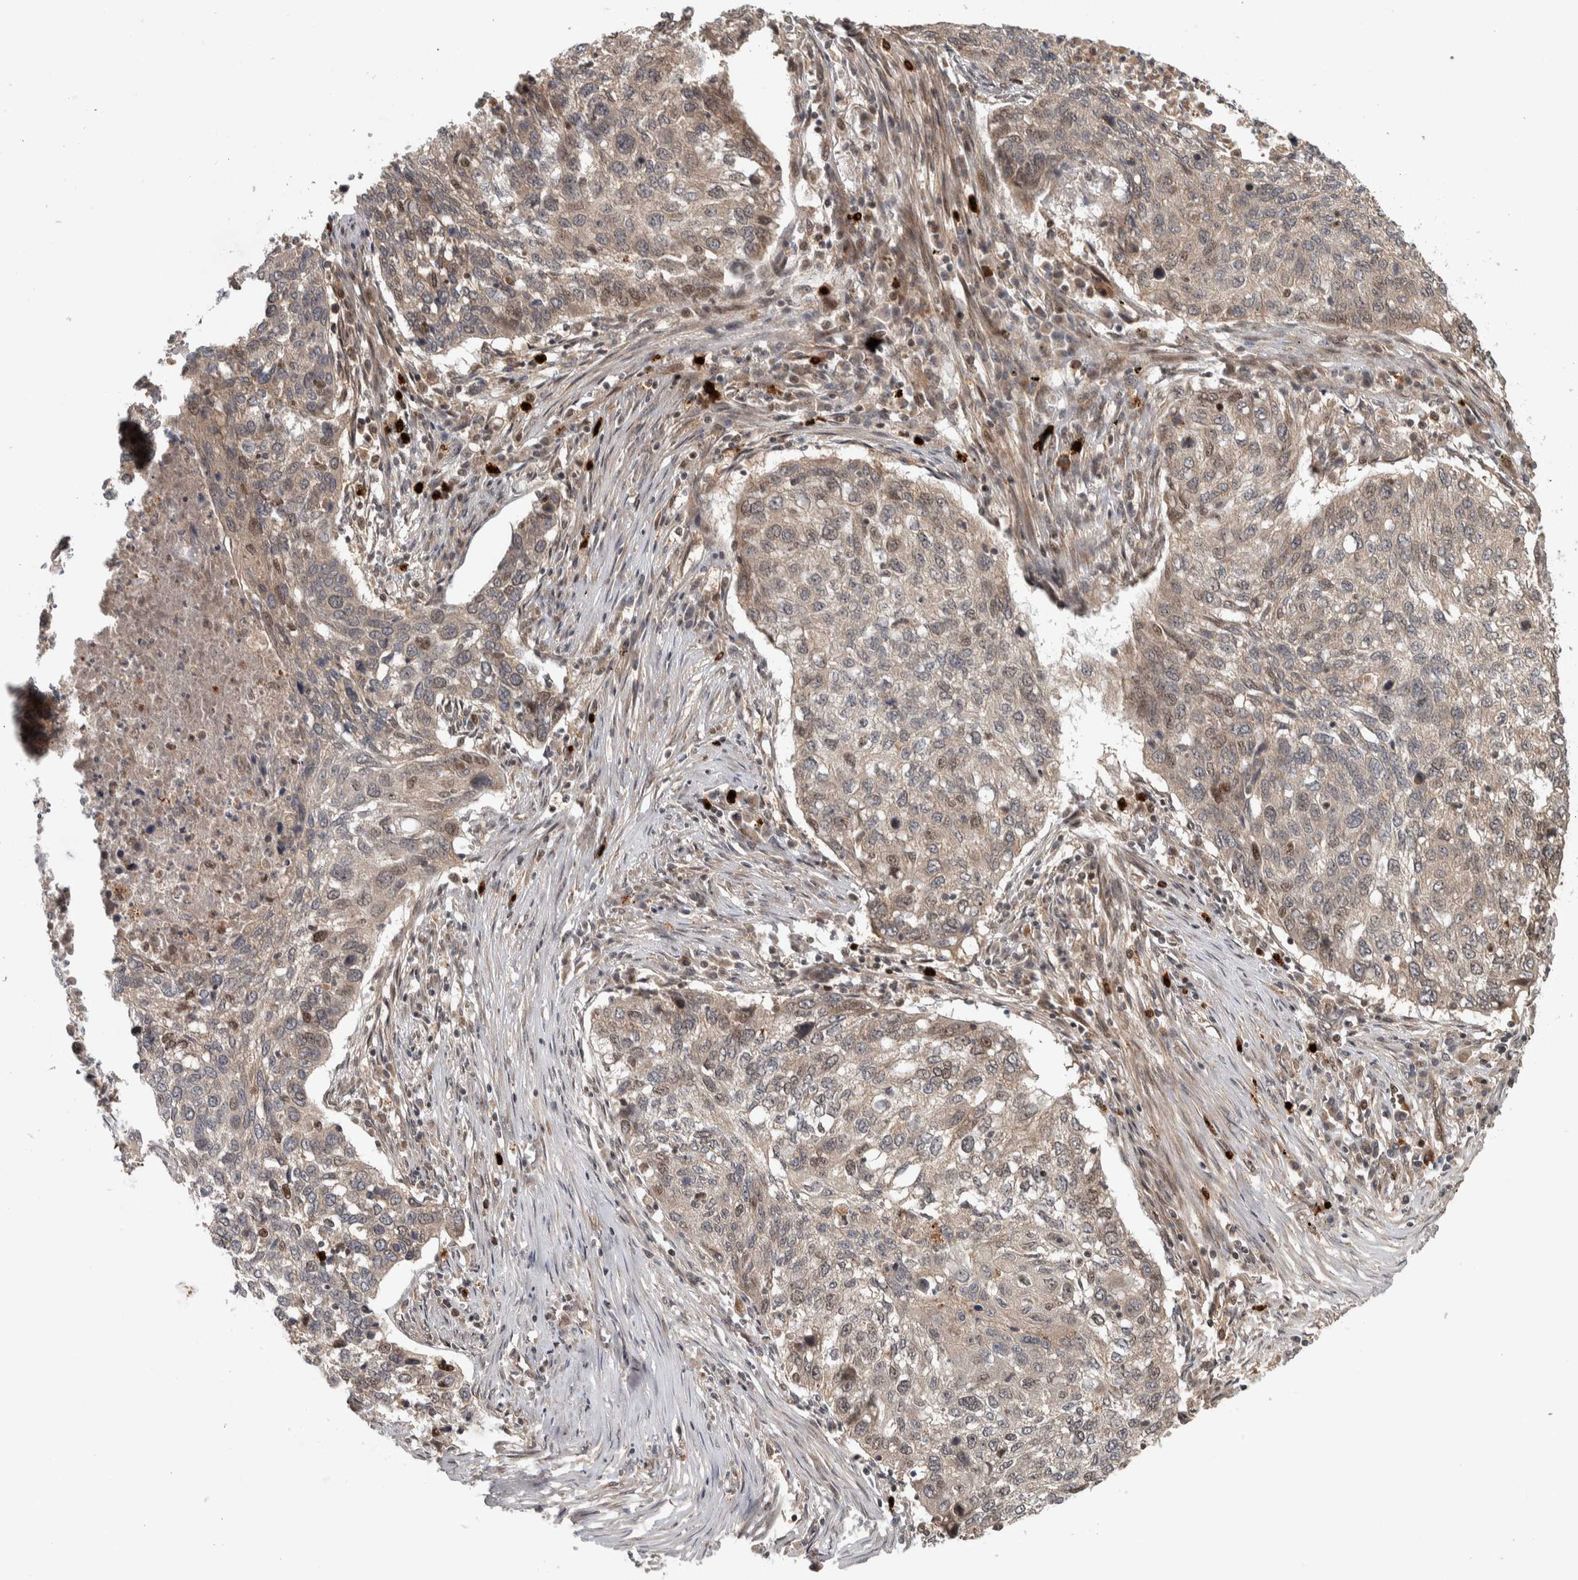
{"staining": {"intensity": "weak", "quantity": "<25%", "location": "cytoplasmic/membranous,nuclear"}, "tissue": "lung cancer", "cell_type": "Tumor cells", "image_type": "cancer", "snomed": [{"axis": "morphology", "description": "Squamous cell carcinoma, NOS"}, {"axis": "topography", "description": "Lung"}], "caption": "Tumor cells are negative for protein expression in human lung cancer (squamous cell carcinoma). (DAB (3,3'-diaminobenzidine) immunohistochemistry with hematoxylin counter stain).", "gene": "RPS6KA4", "patient": {"sex": "female", "age": 63}}